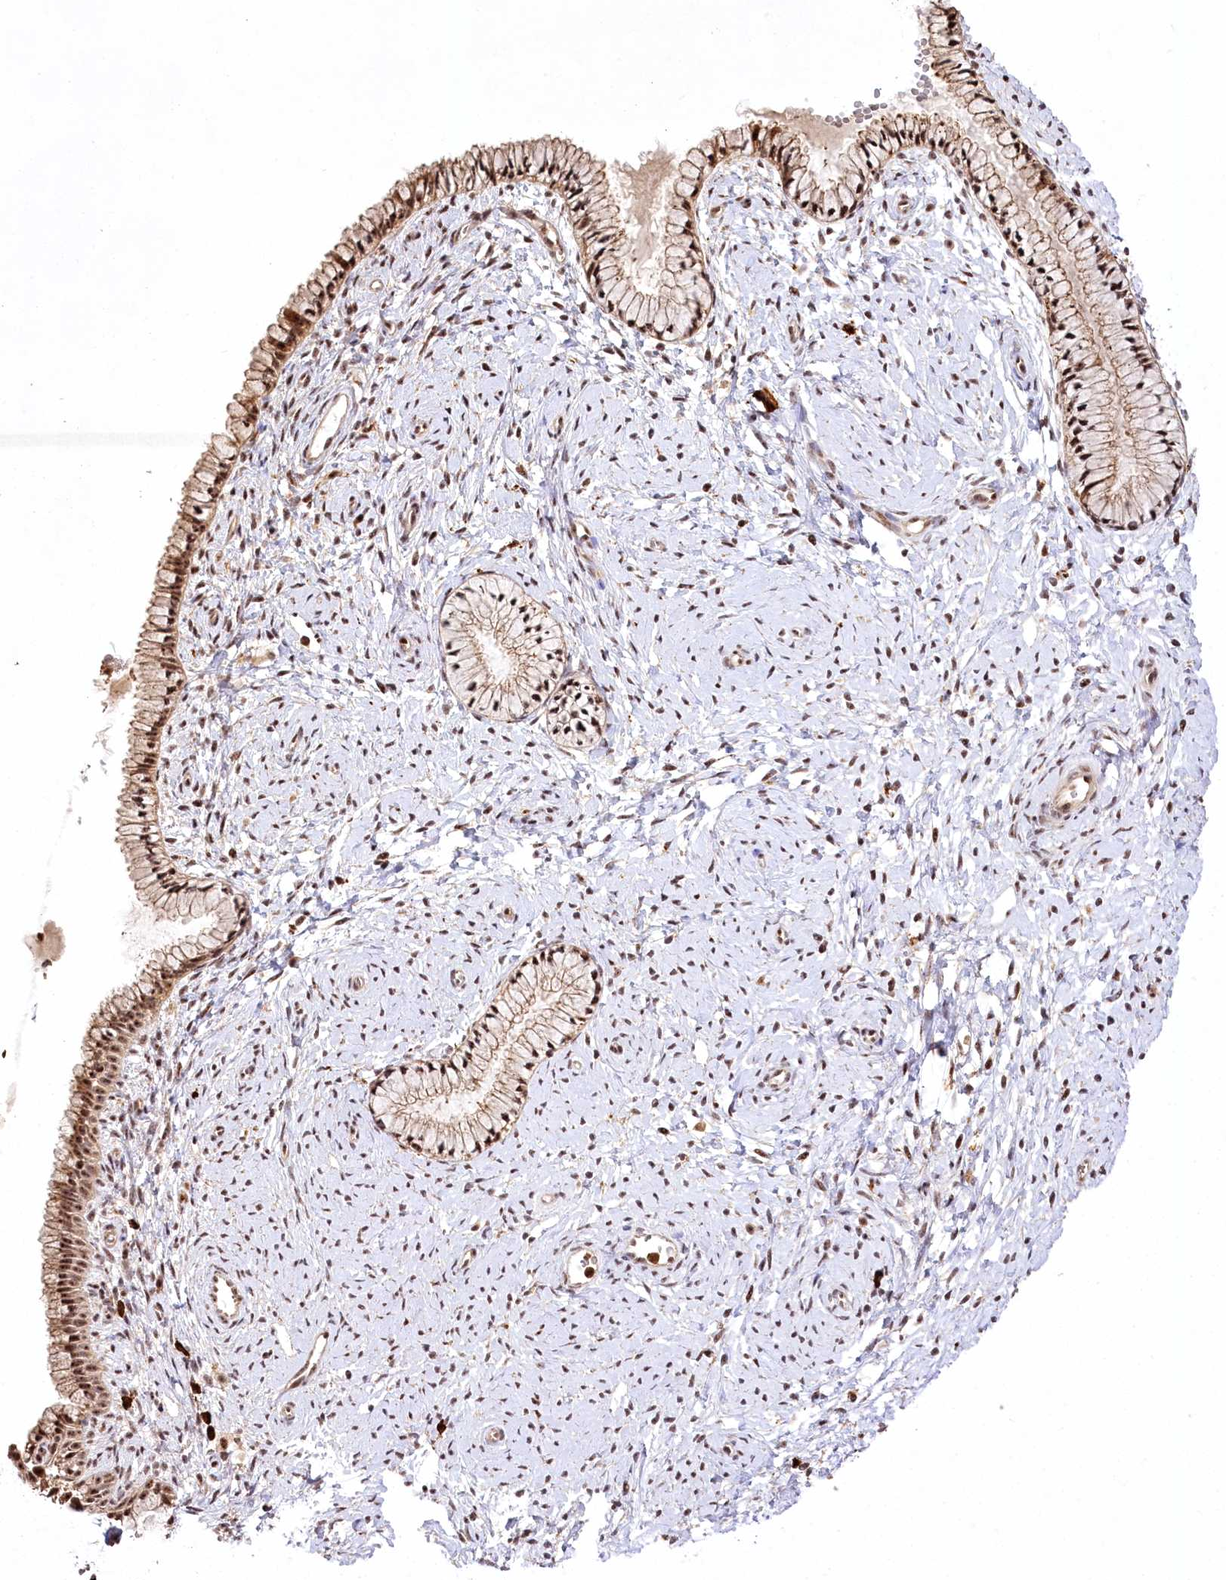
{"staining": {"intensity": "moderate", "quantity": ">75%", "location": "nuclear"}, "tissue": "cervix", "cell_type": "Glandular cells", "image_type": "normal", "snomed": [{"axis": "morphology", "description": "Normal tissue, NOS"}, {"axis": "topography", "description": "Cervix"}], "caption": "Moderate nuclear protein expression is seen in approximately >75% of glandular cells in cervix. Immunohistochemistry stains the protein of interest in brown and the nuclei are stained blue.", "gene": "PYROXD1", "patient": {"sex": "female", "age": 33}}